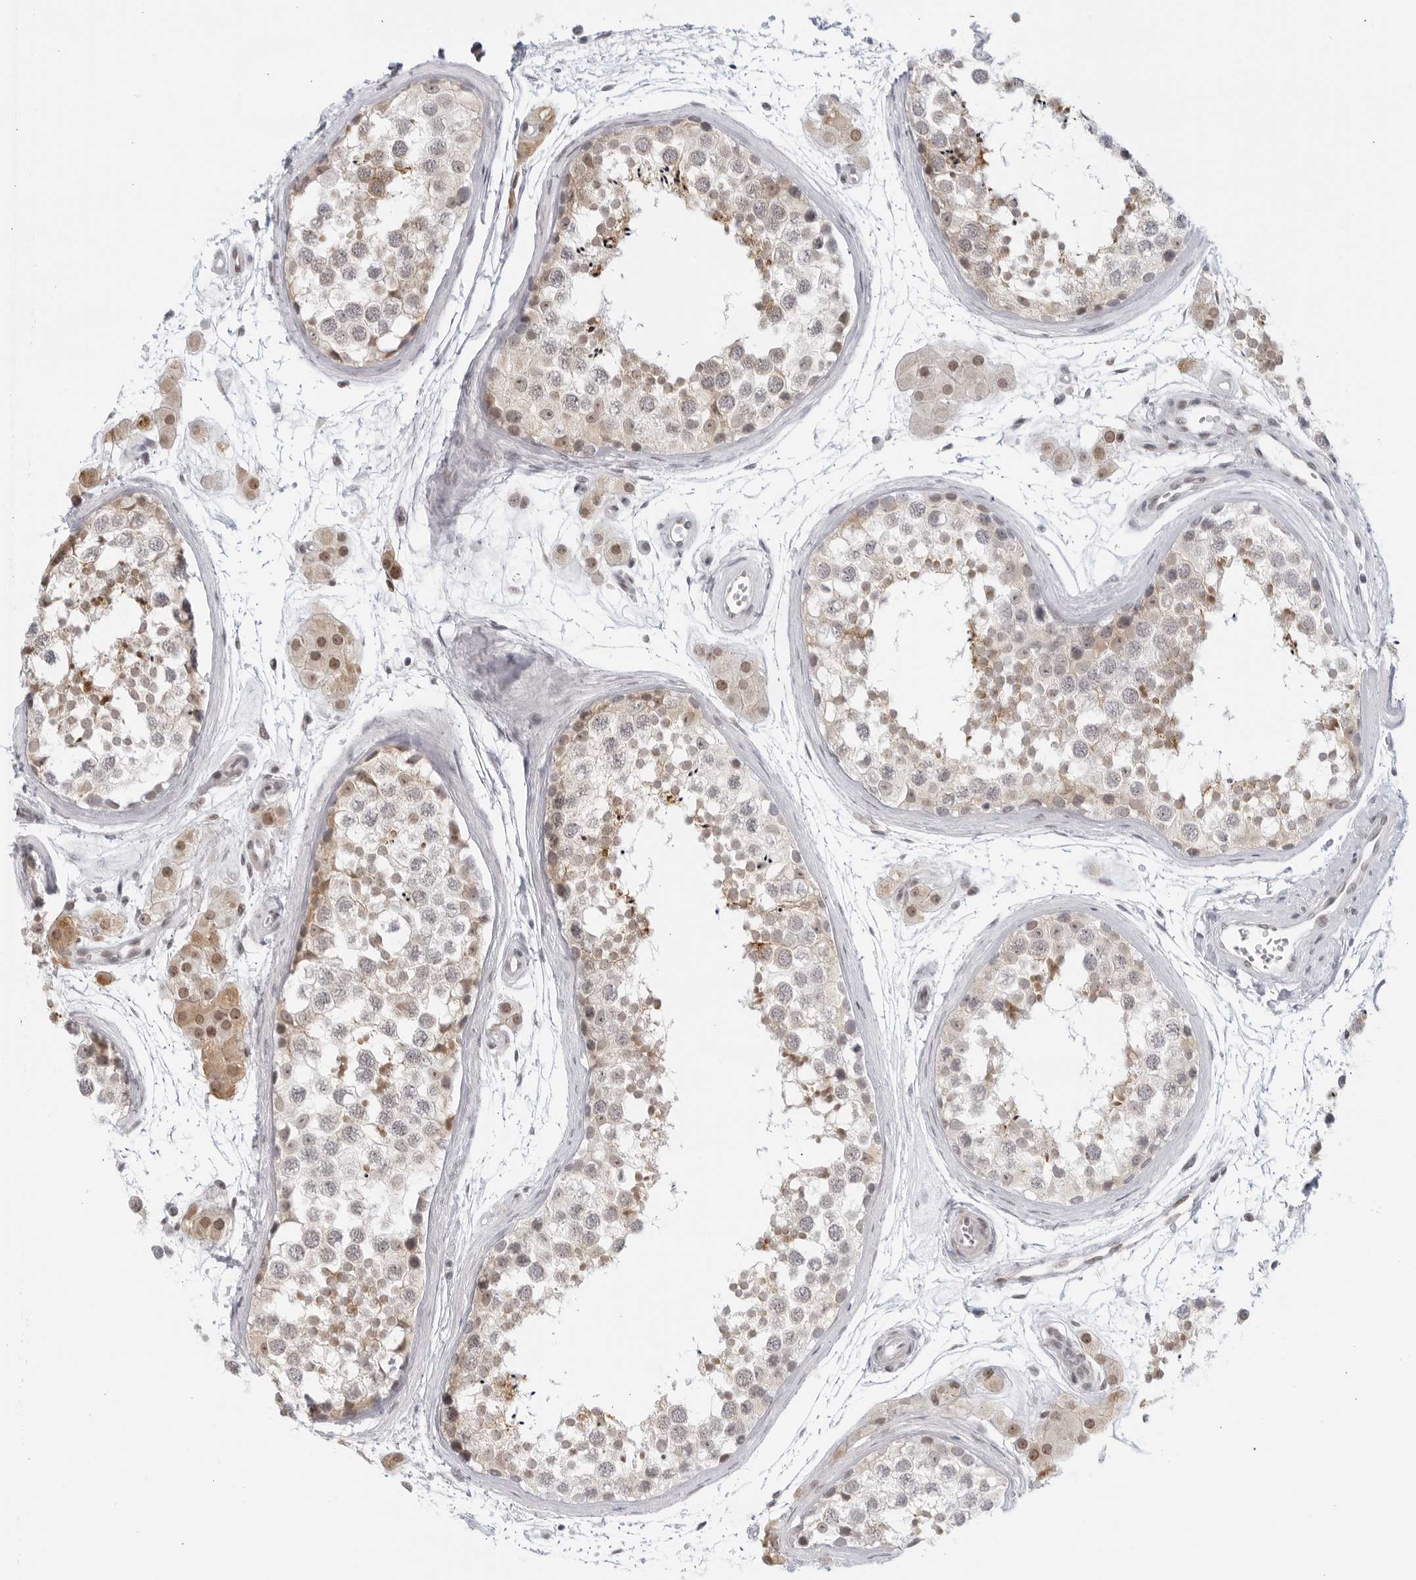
{"staining": {"intensity": "weak", "quantity": "<25%", "location": "cytoplasmic/membranous"}, "tissue": "testis", "cell_type": "Cells in seminiferous ducts", "image_type": "normal", "snomed": [{"axis": "morphology", "description": "Normal tissue, NOS"}, {"axis": "topography", "description": "Testis"}], "caption": "Immunohistochemistry (IHC) photomicrograph of benign testis stained for a protein (brown), which displays no expression in cells in seminiferous ducts. (Brightfield microscopy of DAB immunohistochemistry (IHC) at high magnification).", "gene": "RAB11FIP3", "patient": {"sex": "male", "age": 56}}